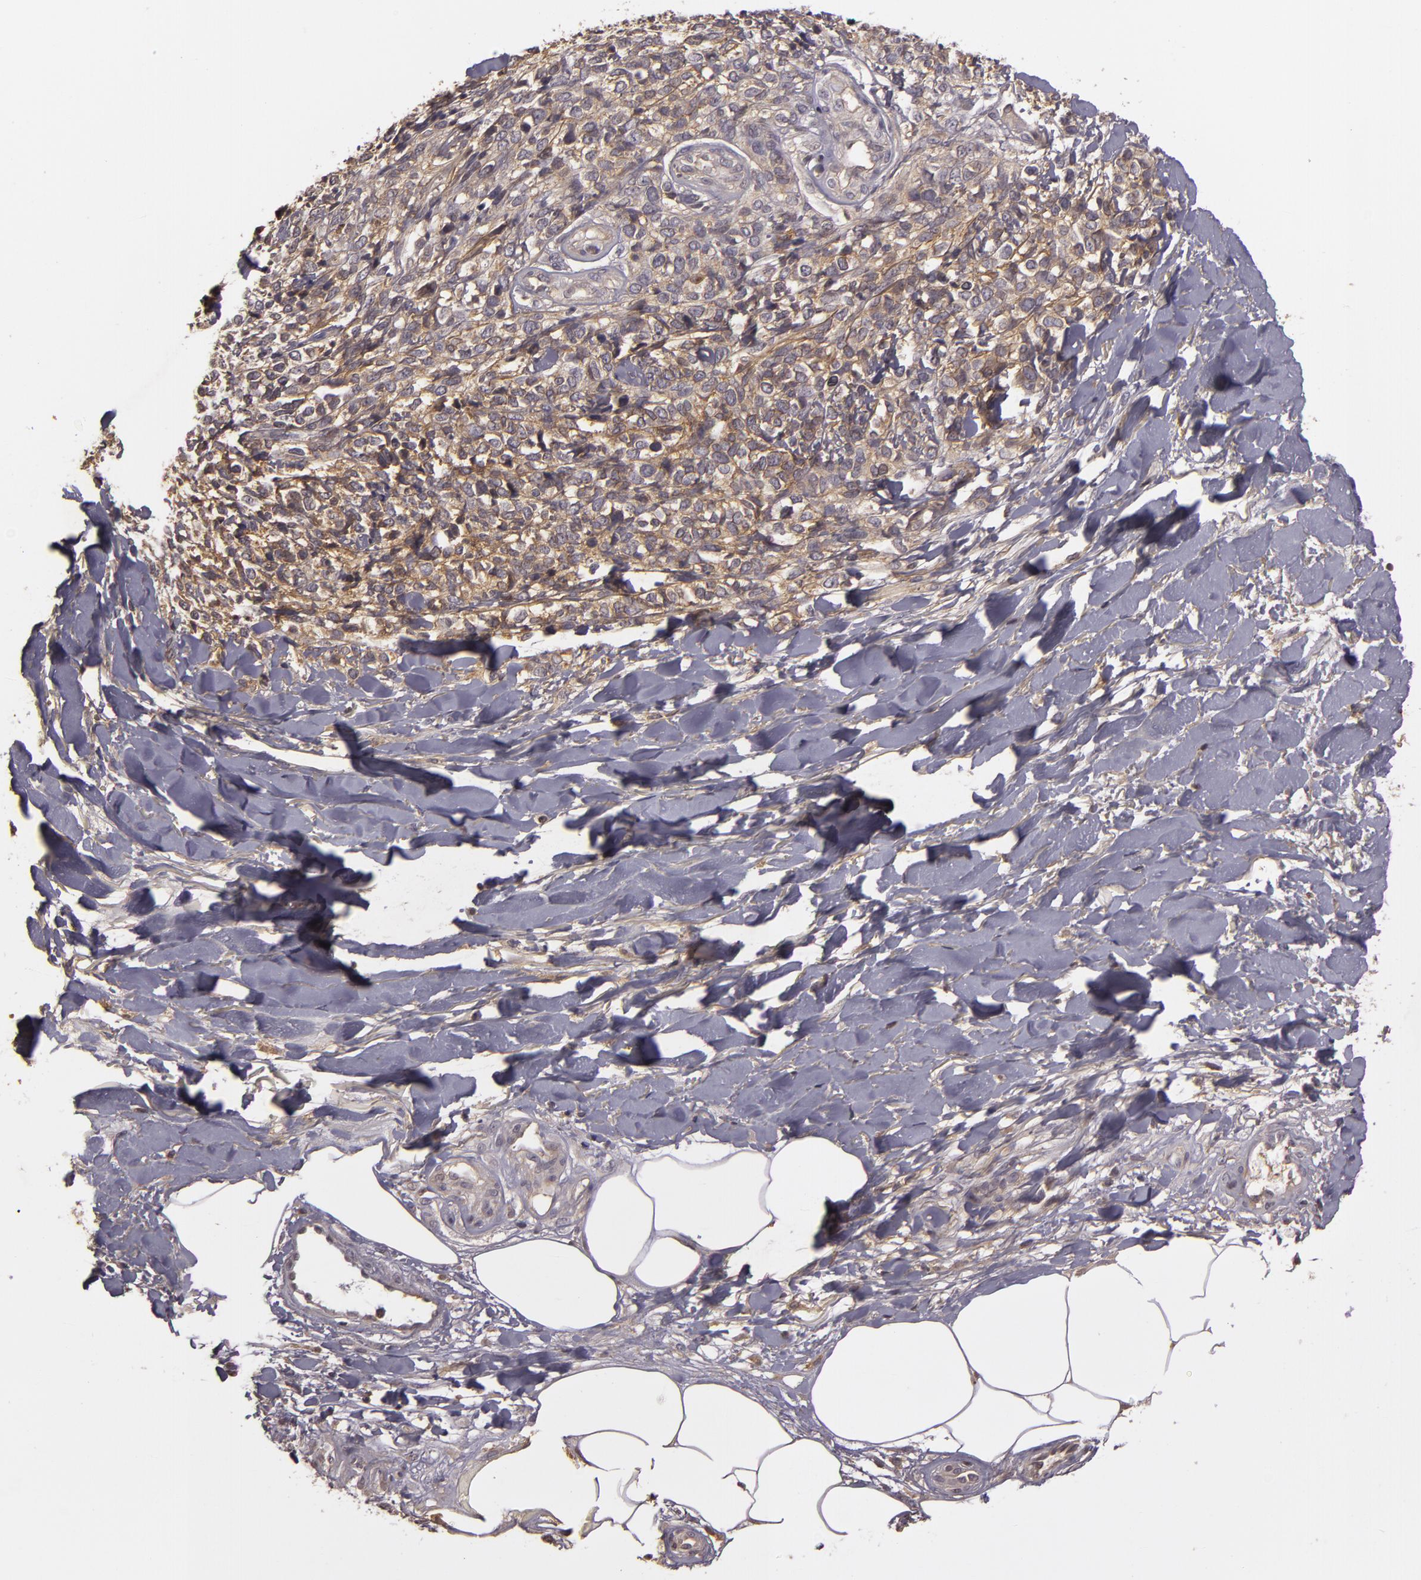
{"staining": {"intensity": "weak", "quantity": ">75%", "location": "cytoplasmic/membranous"}, "tissue": "melanoma", "cell_type": "Tumor cells", "image_type": "cancer", "snomed": [{"axis": "morphology", "description": "Malignant melanoma, NOS"}, {"axis": "topography", "description": "Skin"}], "caption": "Protein staining by immunohistochemistry demonstrates weak cytoplasmic/membranous staining in about >75% of tumor cells in malignant melanoma. Nuclei are stained in blue.", "gene": "HRAS", "patient": {"sex": "female", "age": 85}}